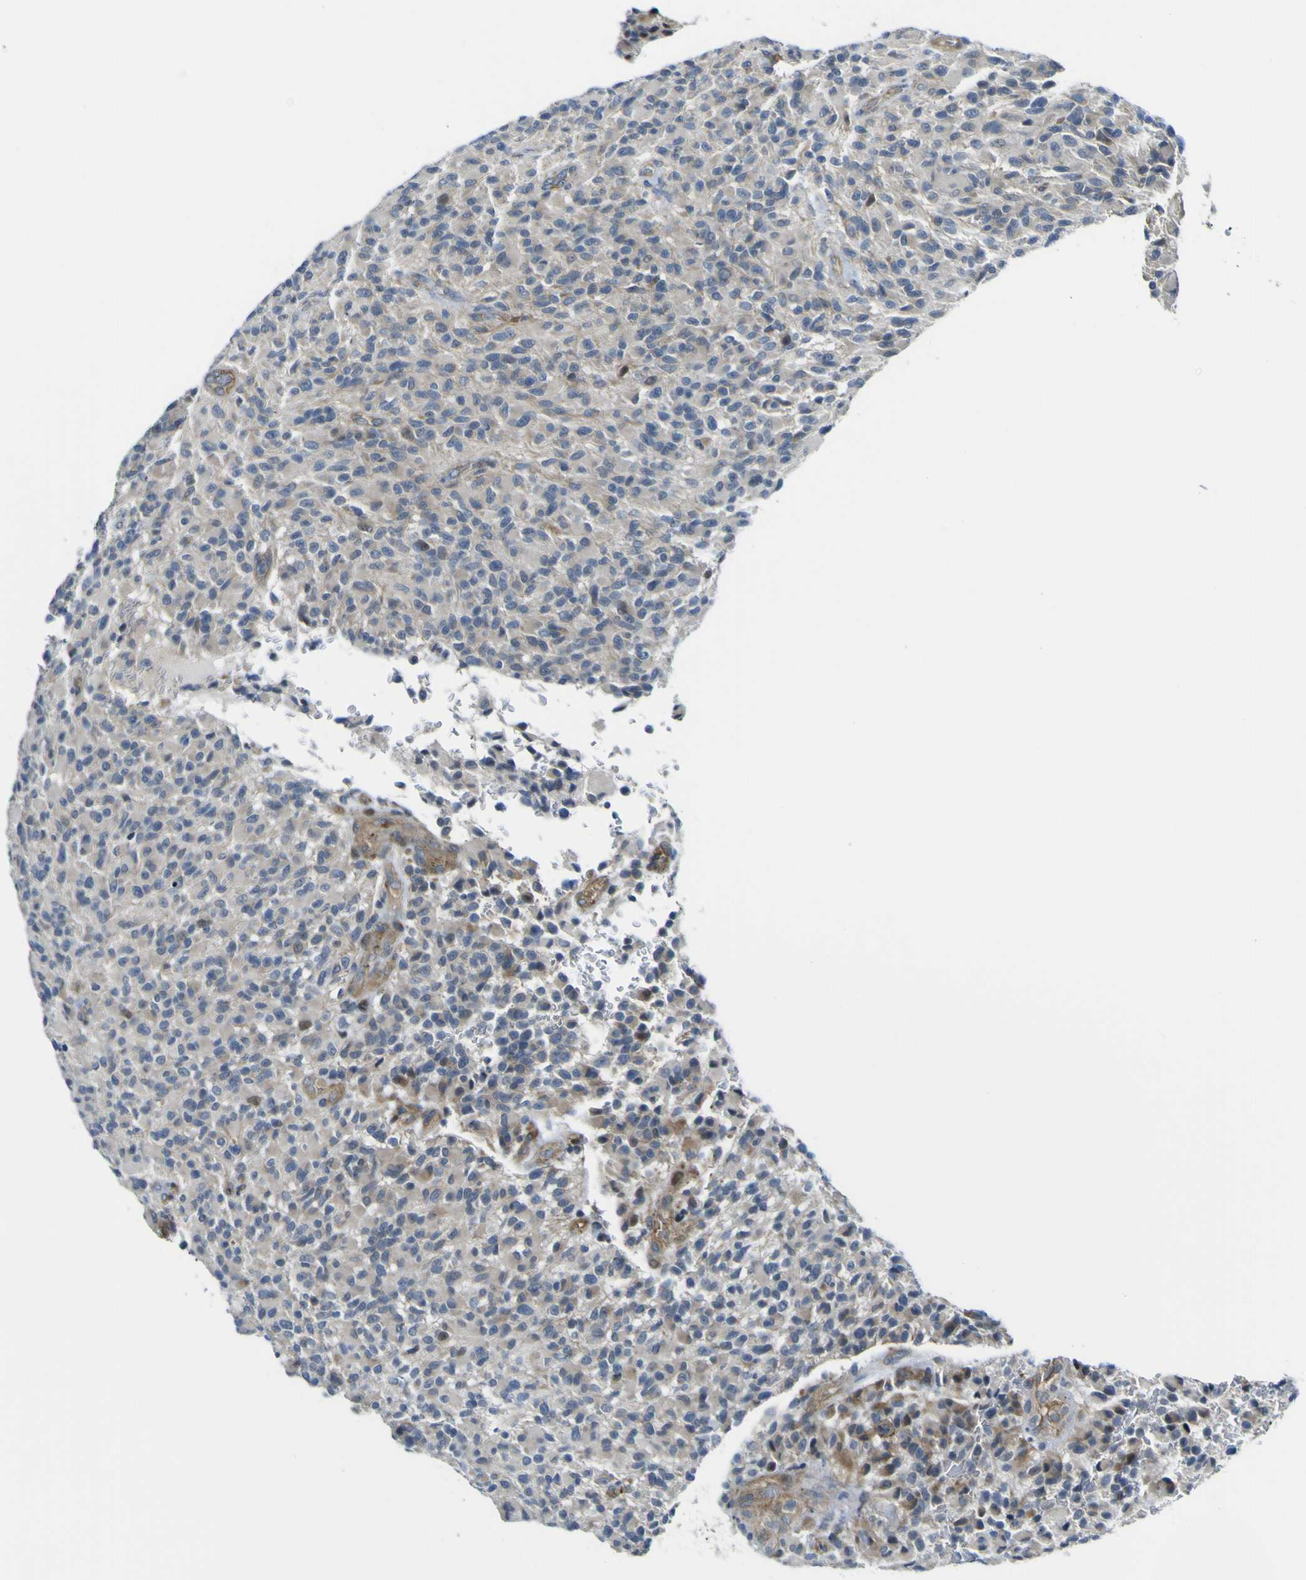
{"staining": {"intensity": "moderate", "quantity": "25%-75%", "location": "cytoplasmic/membranous"}, "tissue": "glioma", "cell_type": "Tumor cells", "image_type": "cancer", "snomed": [{"axis": "morphology", "description": "Glioma, malignant, High grade"}, {"axis": "topography", "description": "Brain"}], "caption": "DAB immunohistochemical staining of malignant glioma (high-grade) reveals moderate cytoplasmic/membranous protein staining in approximately 25%-75% of tumor cells. (DAB (3,3'-diaminobenzidine) IHC, brown staining for protein, blue staining for nuclei).", "gene": "KDM7A", "patient": {"sex": "male", "age": 71}}